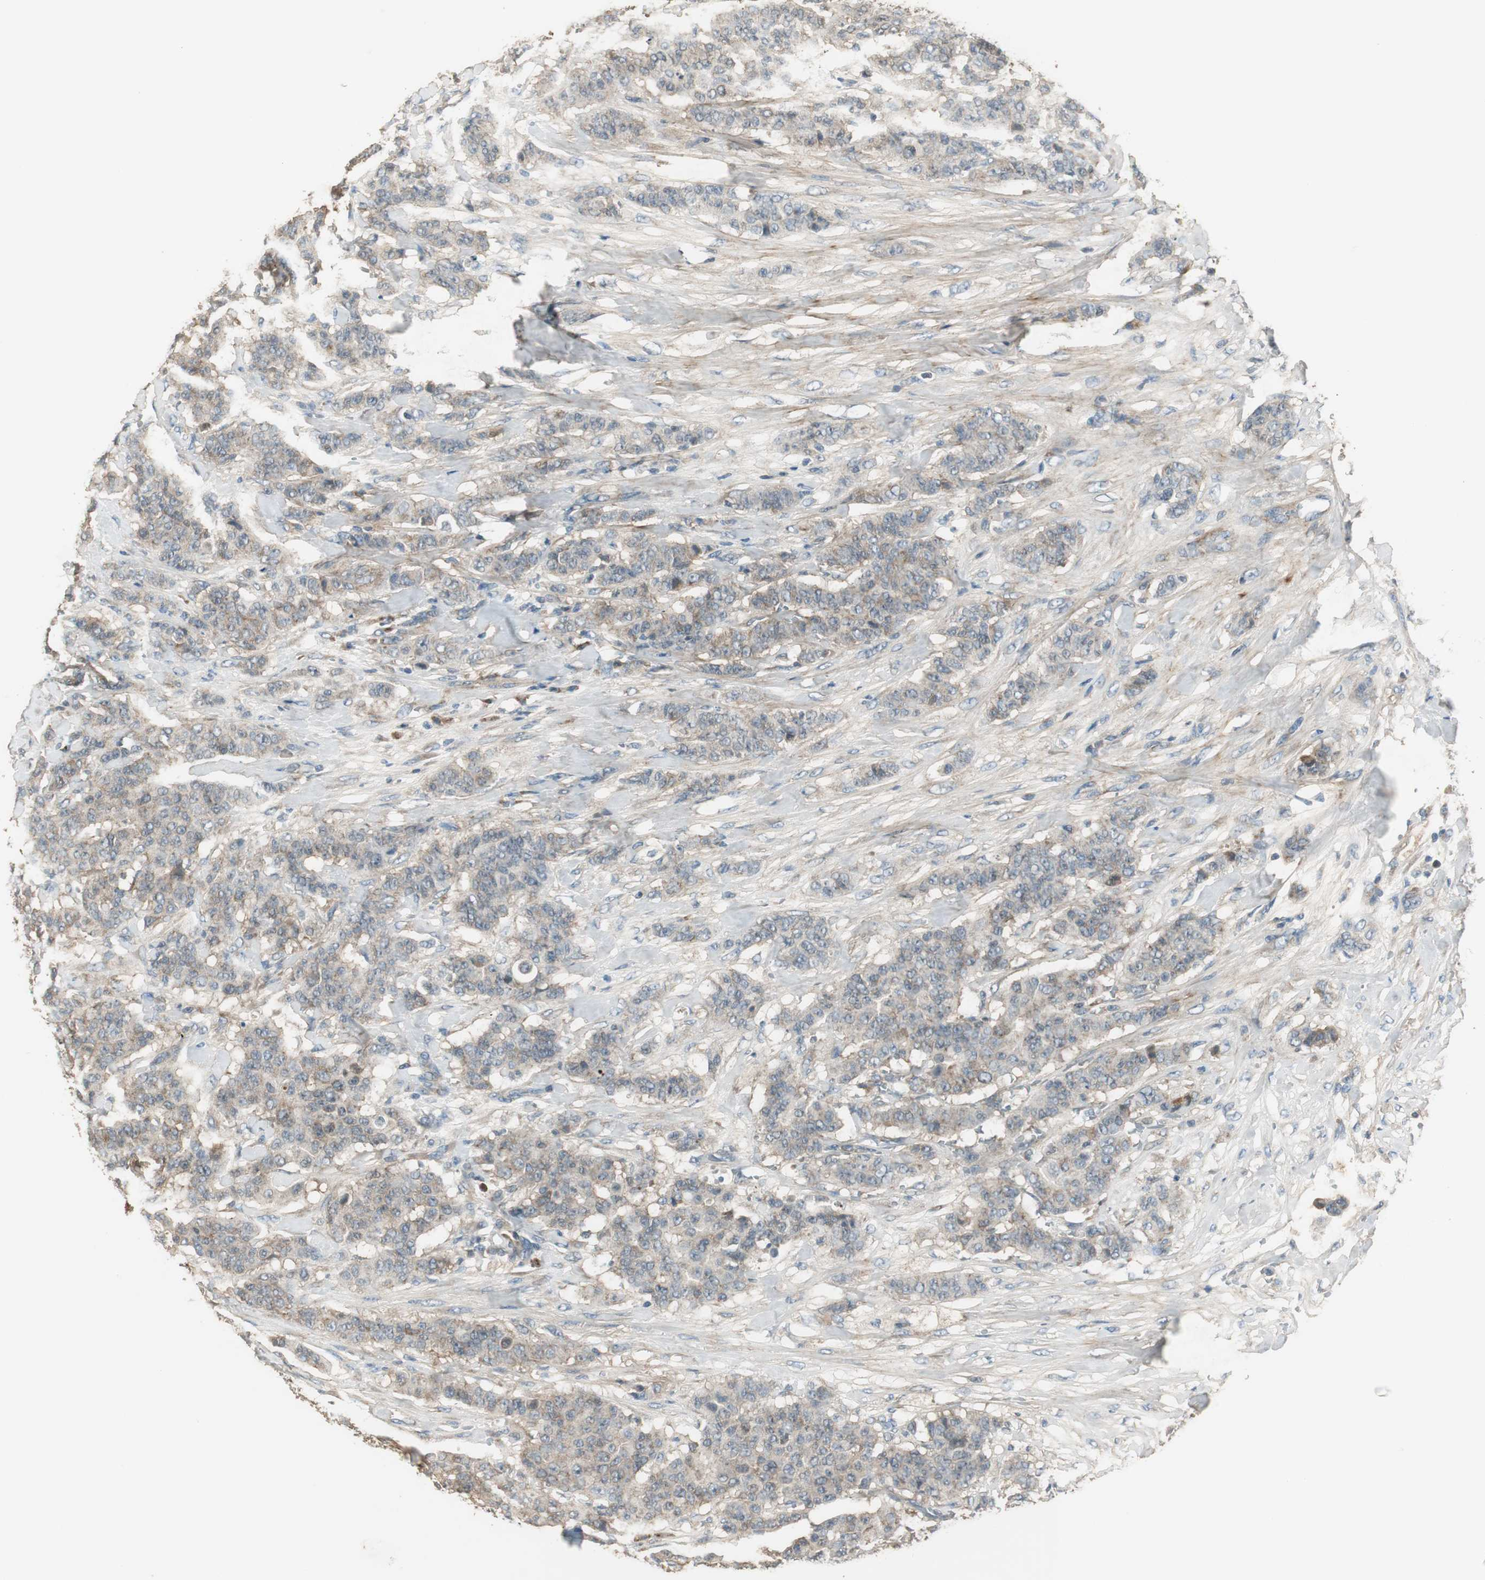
{"staining": {"intensity": "weak", "quantity": ">75%", "location": "cytoplasmic/membranous"}, "tissue": "breast cancer", "cell_type": "Tumor cells", "image_type": "cancer", "snomed": [{"axis": "morphology", "description": "Duct carcinoma"}, {"axis": "topography", "description": "Breast"}], "caption": "IHC micrograph of breast cancer stained for a protein (brown), which displays low levels of weak cytoplasmic/membranous staining in approximately >75% of tumor cells.", "gene": "MSTO1", "patient": {"sex": "female", "age": 40}}